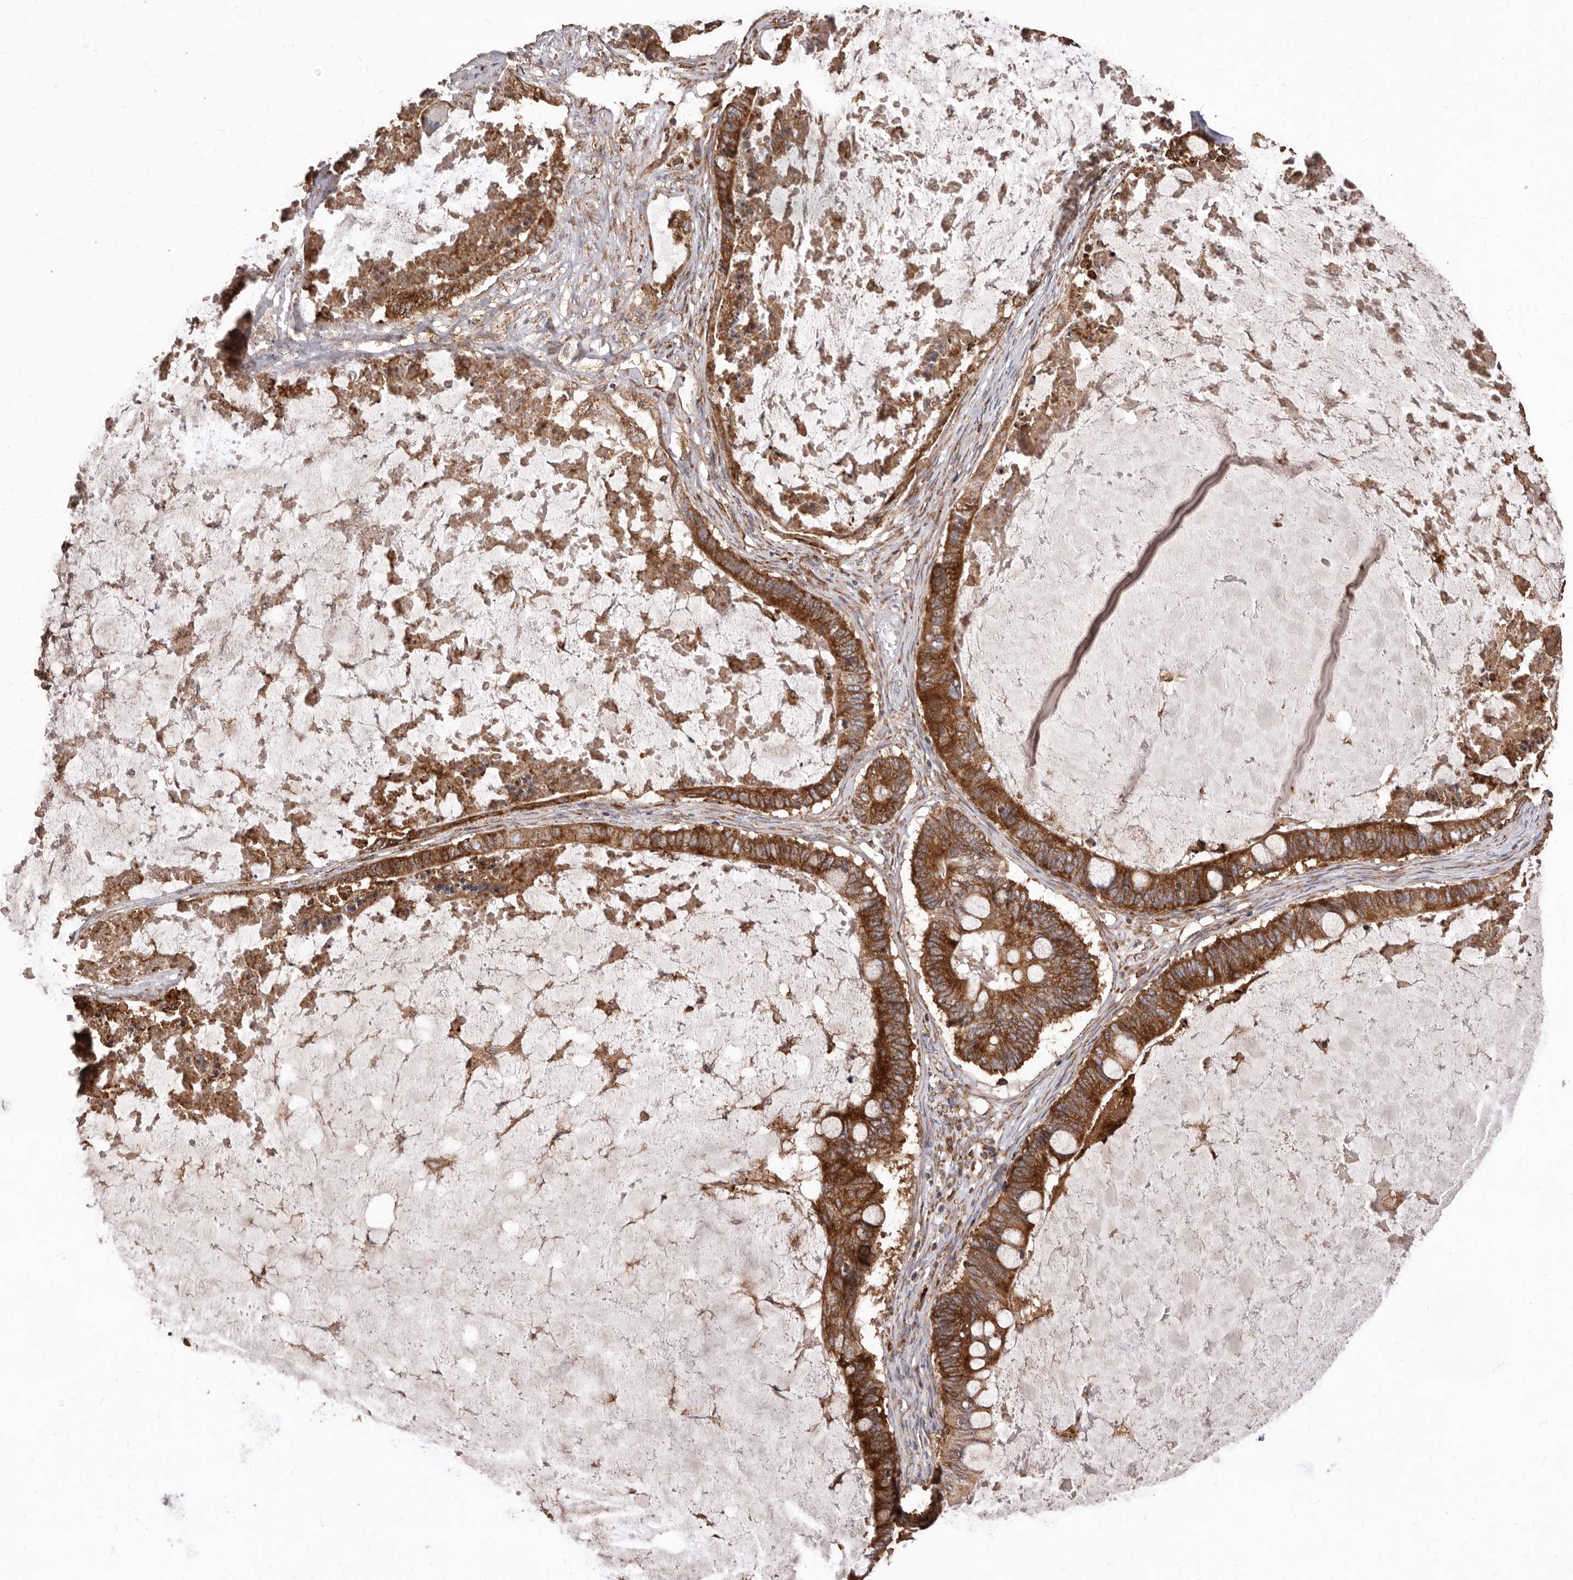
{"staining": {"intensity": "strong", "quantity": ">75%", "location": "cytoplasmic/membranous"}, "tissue": "ovarian cancer", "cell_type": "Tumor cells", "image_type": "cancer", "snomed": [{"axis": "morphology", "description": "Cystadenocarcinoma, mucinous, NOS"}, {"axis": "topography", "description": "Ovary"}], "caption": "The micrograph exhibits a brown stain indicating the presence of a protein in the cytoplasmic/membranous of tumor cells in ovarian mucinous cystadenocarcinoma.", "gene": "STEAP2", "patient": {"sex": "female", "age": 61}}